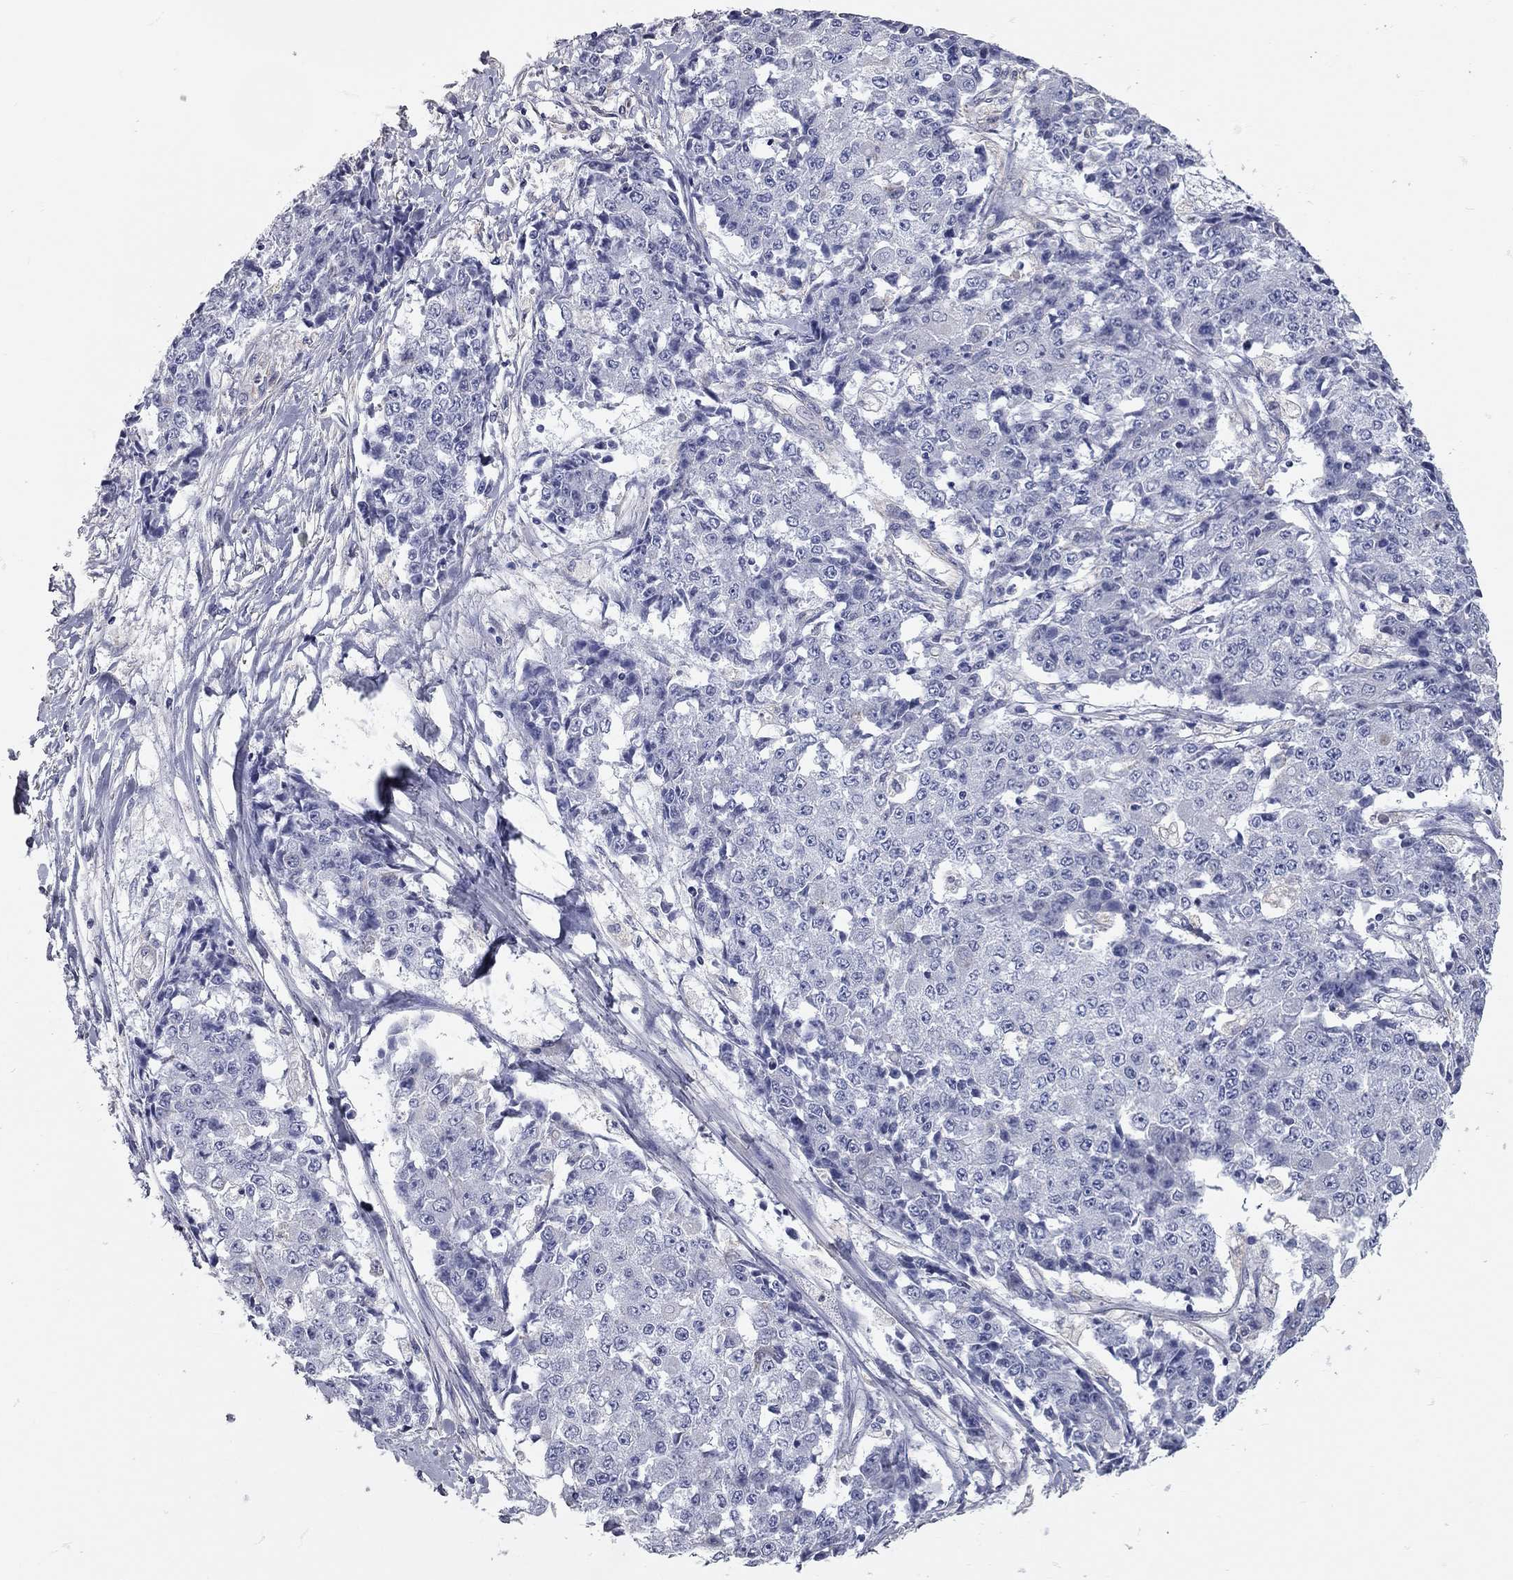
{"staining": {"intensity": "negative", "quantity": "none", "location": "none"}, "tissue": "ovarian cancer", "cell_type": "Tumor cells", "image_type": "cancer", "snomed": [{"axis": "morphology", "description": "Carcinoma, endometroid"}, {"axis": "topography", "description": "Ovary"}], "caption": "Image shows no significant protein positivity in tumor cells of ovarian cancer.", "gene": "C10orf90", "patient": {"sex": "female", "age": 42}}